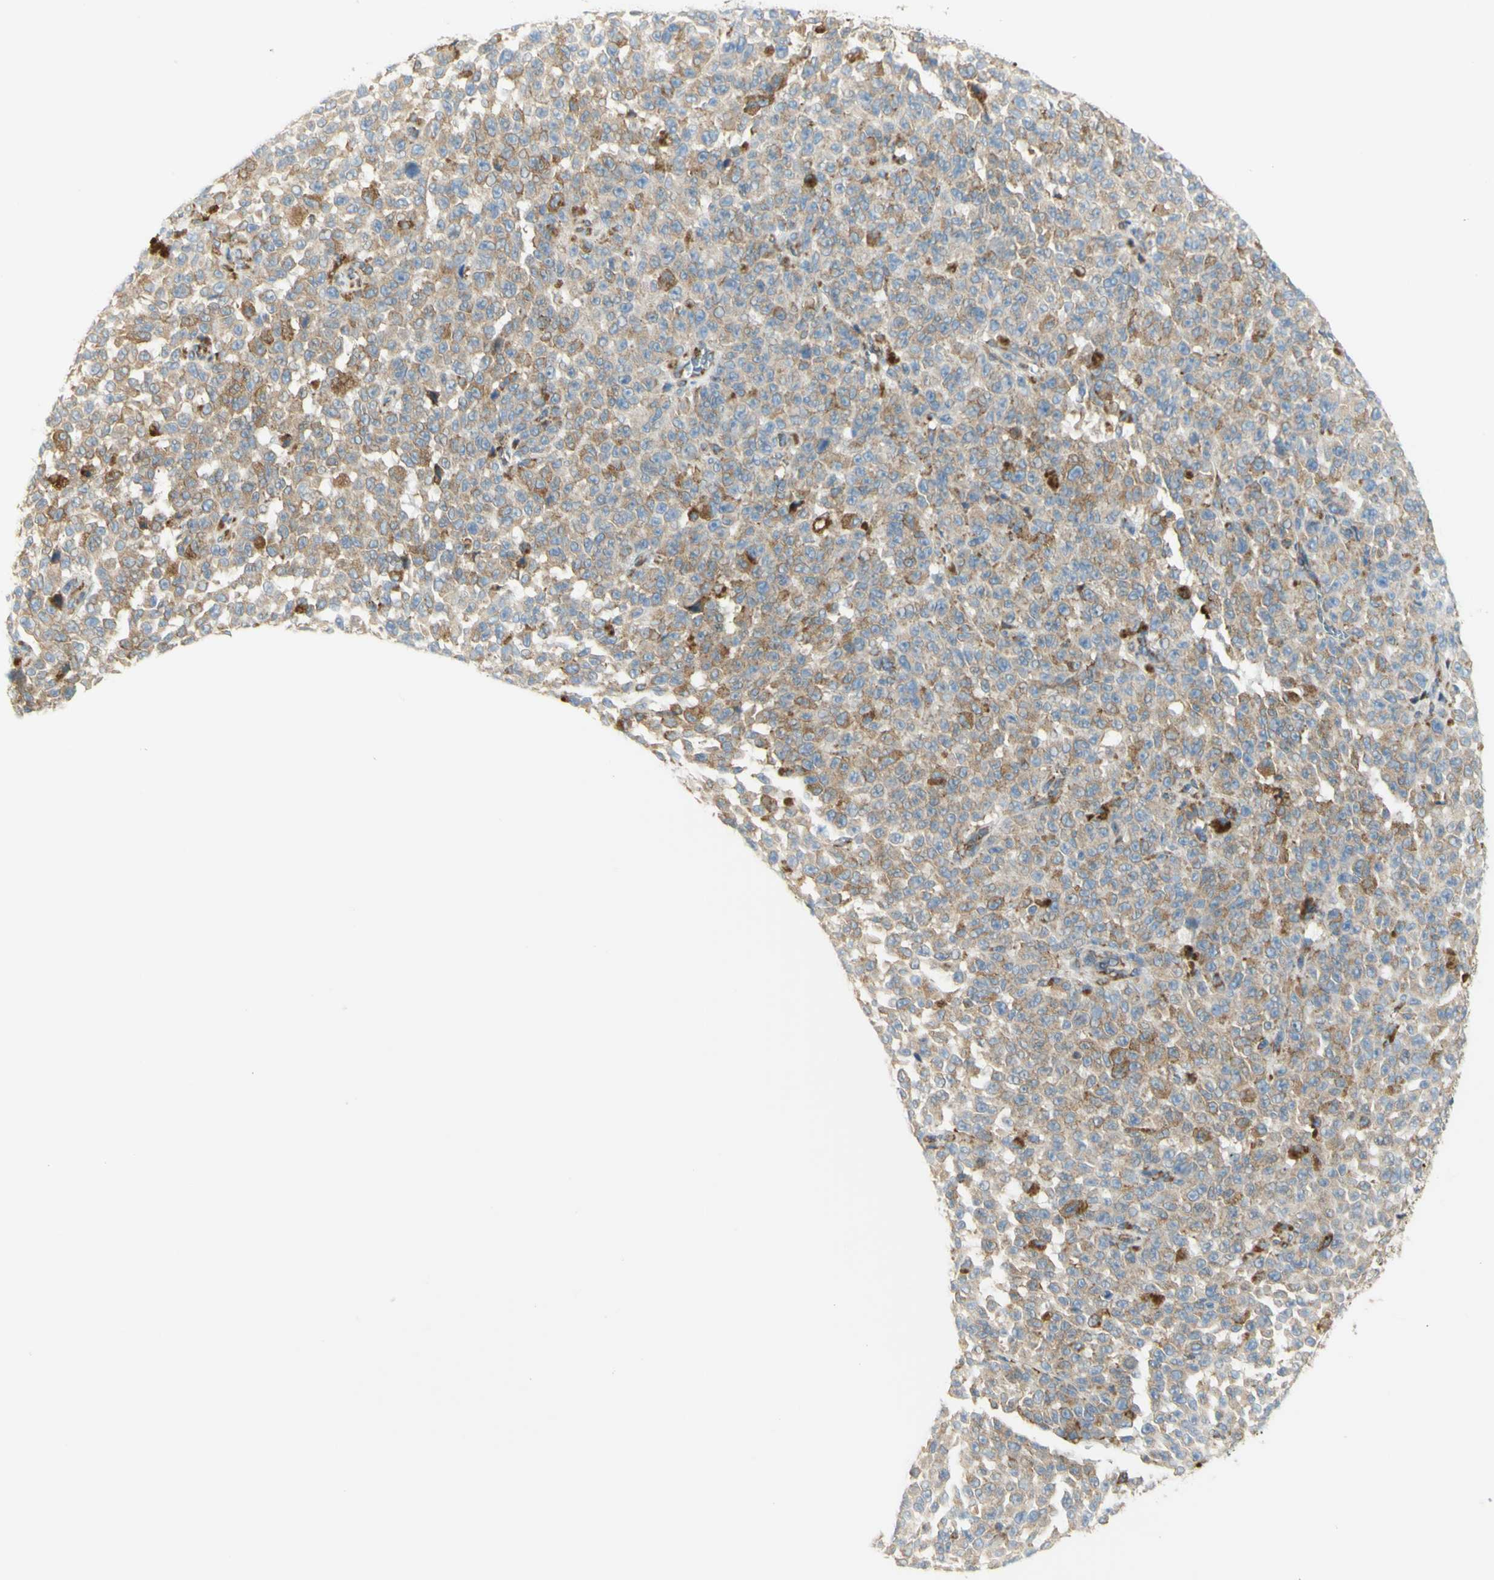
{"staining": {"intensity": "moderate", "quantity": ">75%", "location": "cytoplasmic/membranous"}, "tissue": "melanoma", "cell_type": "Tumor cells", "image_type": "cancer", "snomed": [{"axis": "morphology", "description": "Malignant melanoma, NOS"}, {"axis": "topography", "description": "Skin"}], "caption": "Protein expression analysis of human melanoma reveals moderate cytoplasmic/membranous staining in about >75% of tumor cells.", "gene": "MANF", "patient": {"sex": "female", "age": 82}}